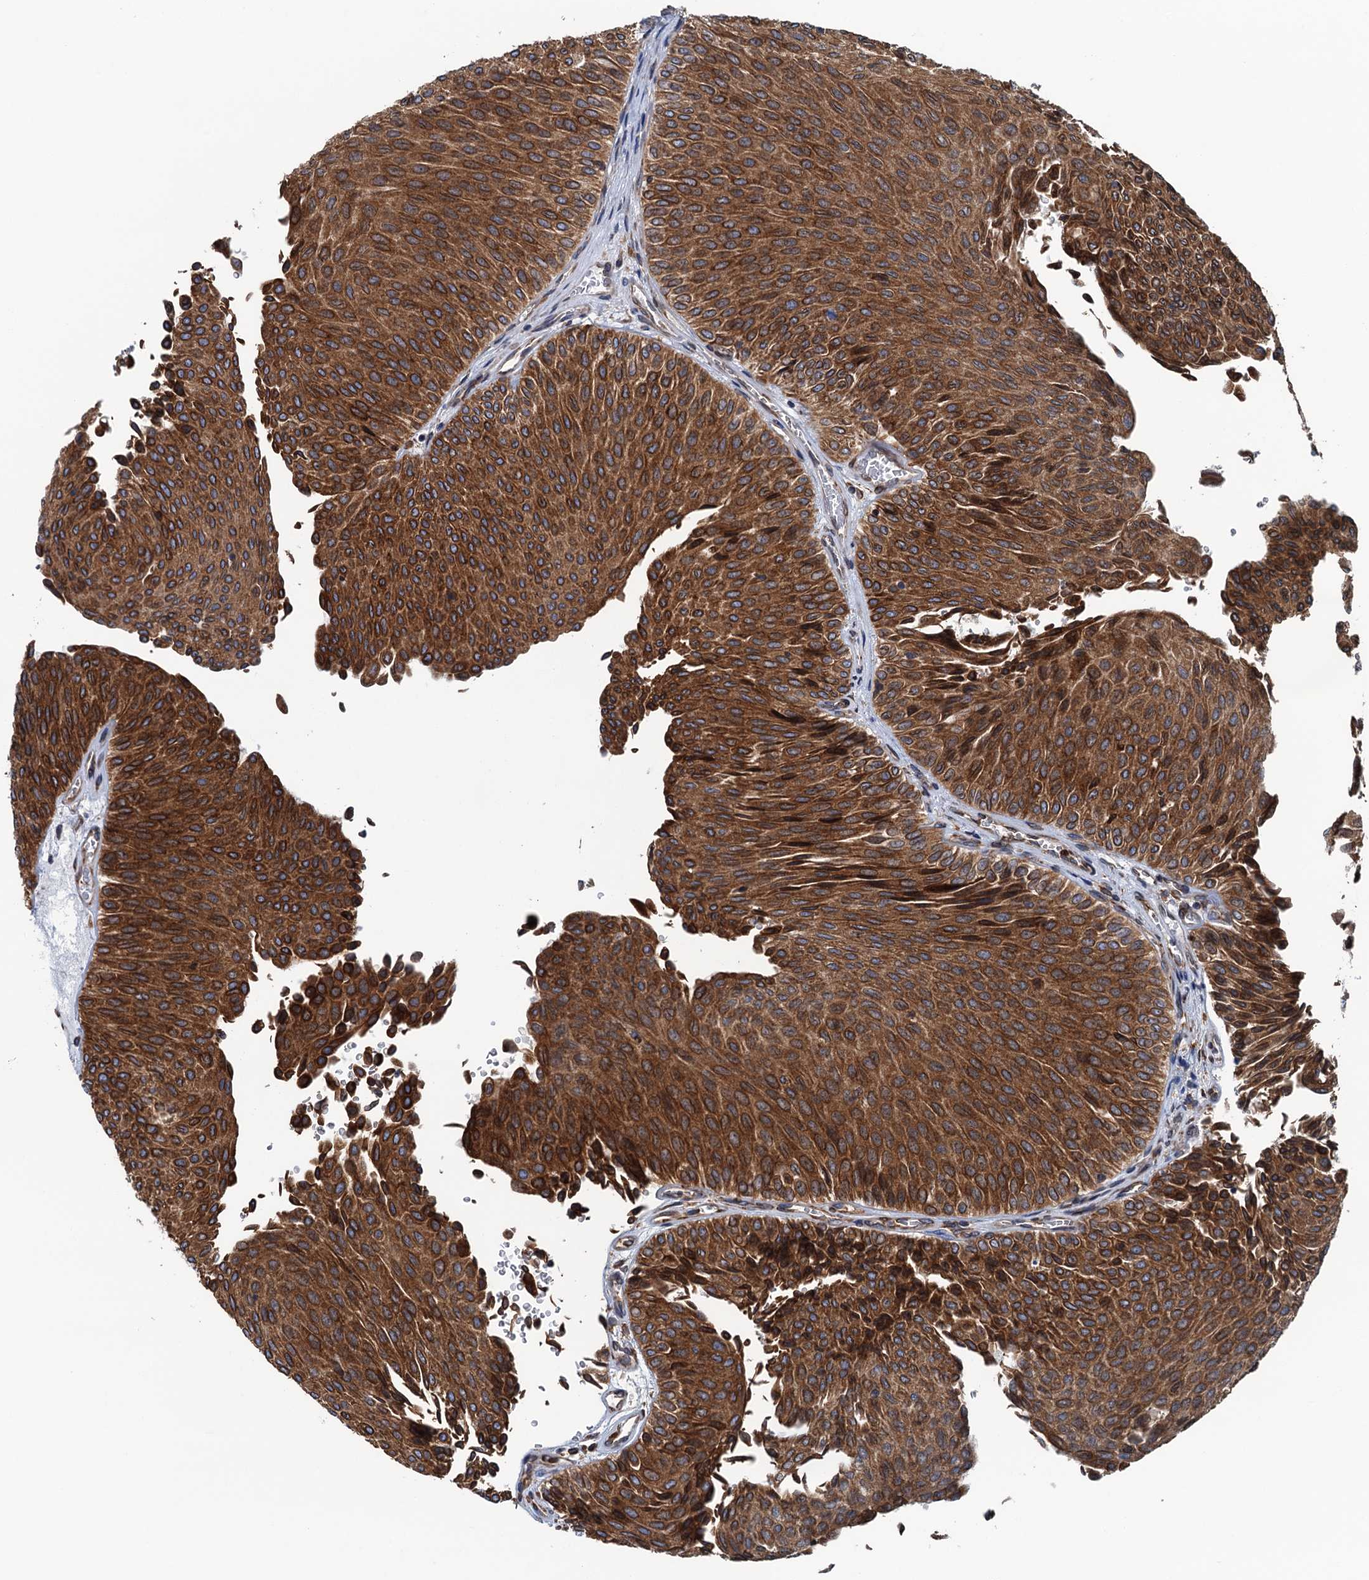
{"staining": {"intensity": "strong", "quantity": ">75%", "location": "cytoplasmic/membranous"}, "tissue": "urothelial cancer", "cell_type": "Tumor cells", "image_type": "cancer", "snomed": [{"axis": "morphology", "description": "Urothelial carcinoma, Low grade"}, {"axis": "topography", "description": "Urinary bladder"}], "caption": "High-power microscopy captured an immunohistochemistry (IHC) photomicrograph of urothelial cancer, revealing strong cytoplasmic/membranous staining in approximately >75% of tumor cells.", "gene": "TMEM205", "patient": {"sex": "male", "age": 78}}